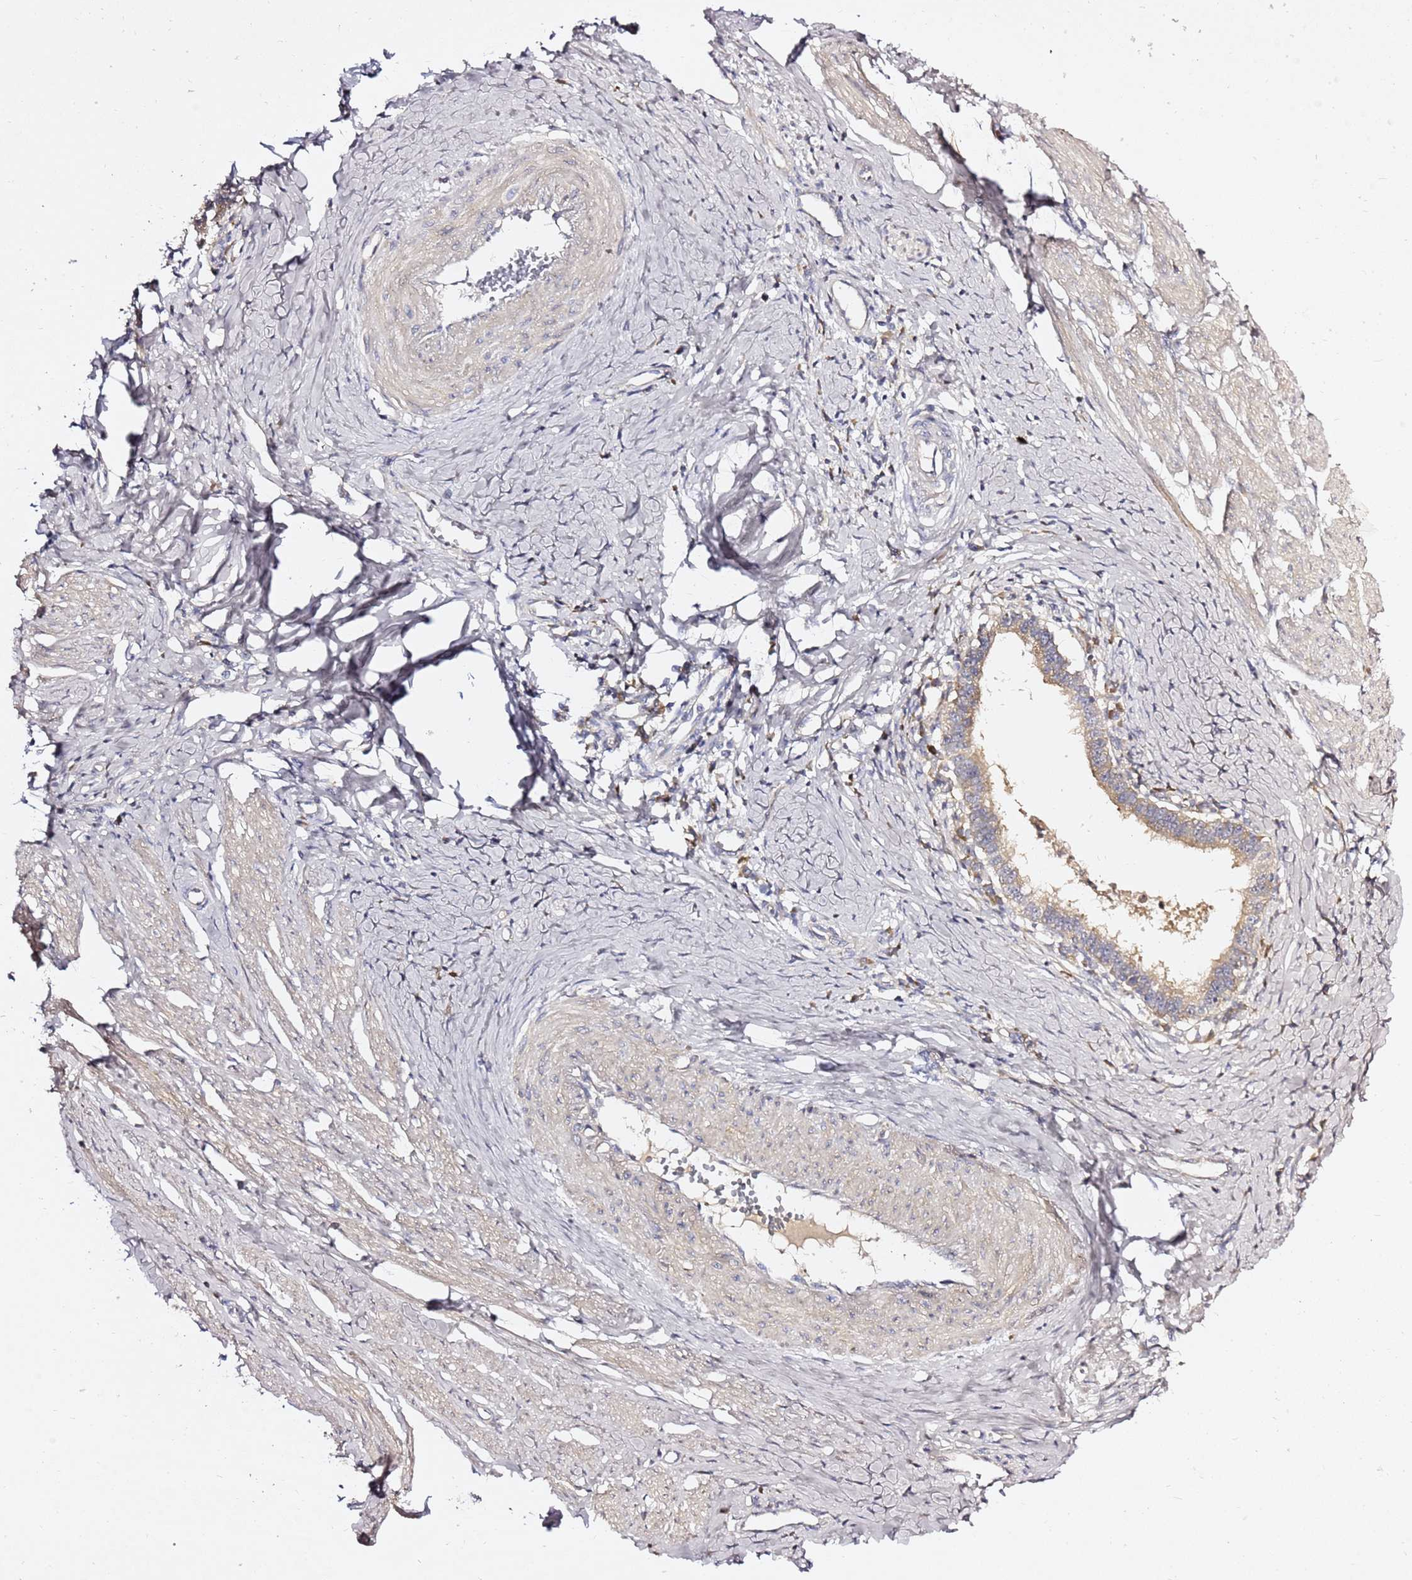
{"staining": {"intensity": "weak", "quantity": "25%-75%", "location": "cytoplasmic/membranous"}, "tissue": "cervical cancer", "cell_type": "Tumor cells", "image_type": "cancer", "snomed": [{"axis": "morphology", "description": "Adenocarcinoma, NOS"}, {"axis": "topography", "description": "Cervix"}], "caption": "Cervical adenocarcinoma stained with a protein marker reveals weak staining in tumor cells.", "gene": "MON1B", "patient": {"sex": "female", "age": 36}}